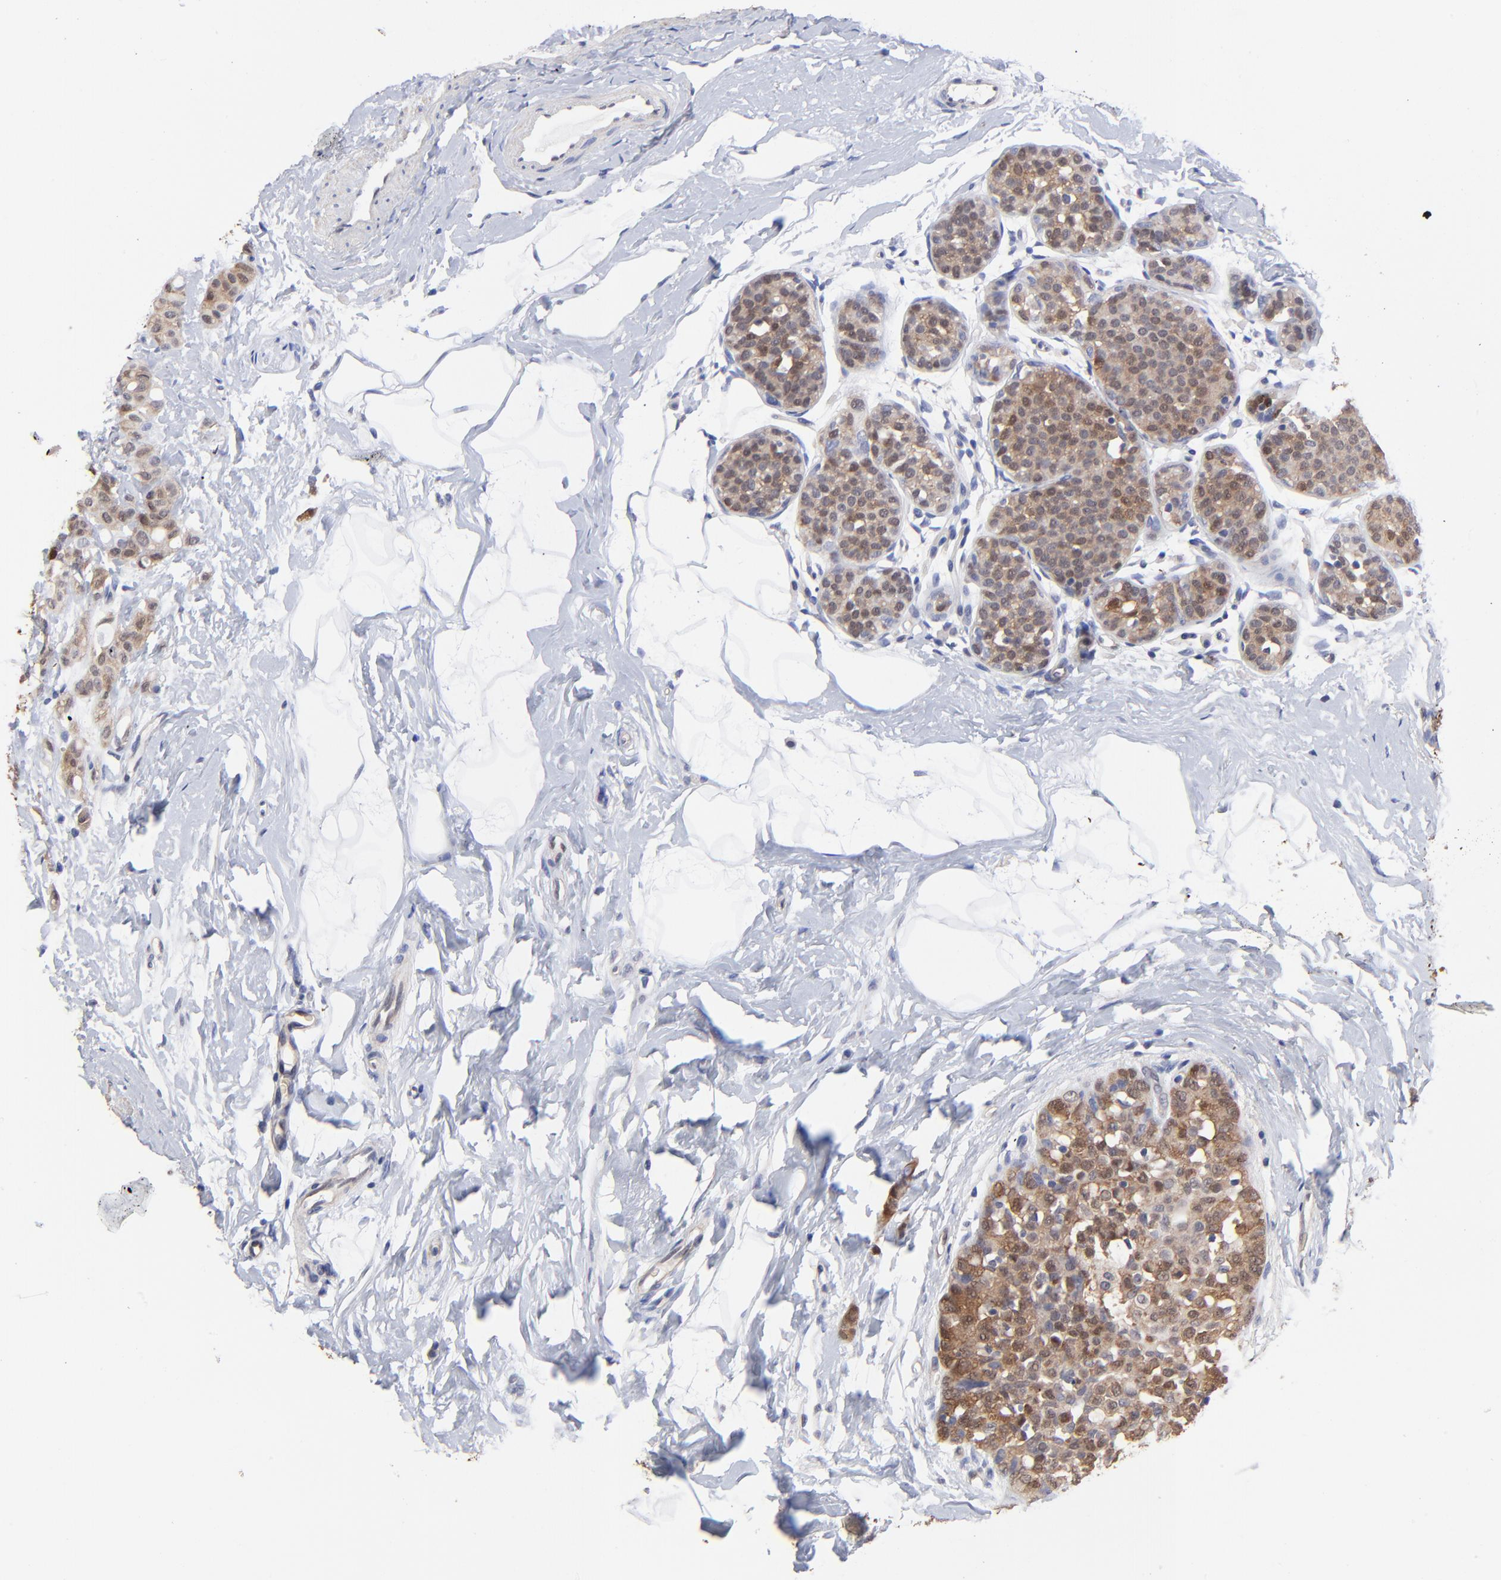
{"staining": {"intensity": "moderate", "quantity": ">75%", "location": "cytoplasmic/membranous,nuclear"}, "tissue": "breast cancer", "cell_type": "Tumor cells", "image_type": "cancer", "snomed": [{"axis": "morphology", "description": "Lobular carcinoma, in situ"}, {"axis": "morphology", "description": "Lobular carcinoma"}, {"axis": "topography", "description": "Breast"}], "caption": "Breast lobular carcinoma in situ stained for a protein (brown) exhibits moderate cytoplasmic/membranous and nuclear positive expression in about >75% of tumor cells.", "gene": "DCTPP1", "patient": {"sex": "female", "age": 41}}